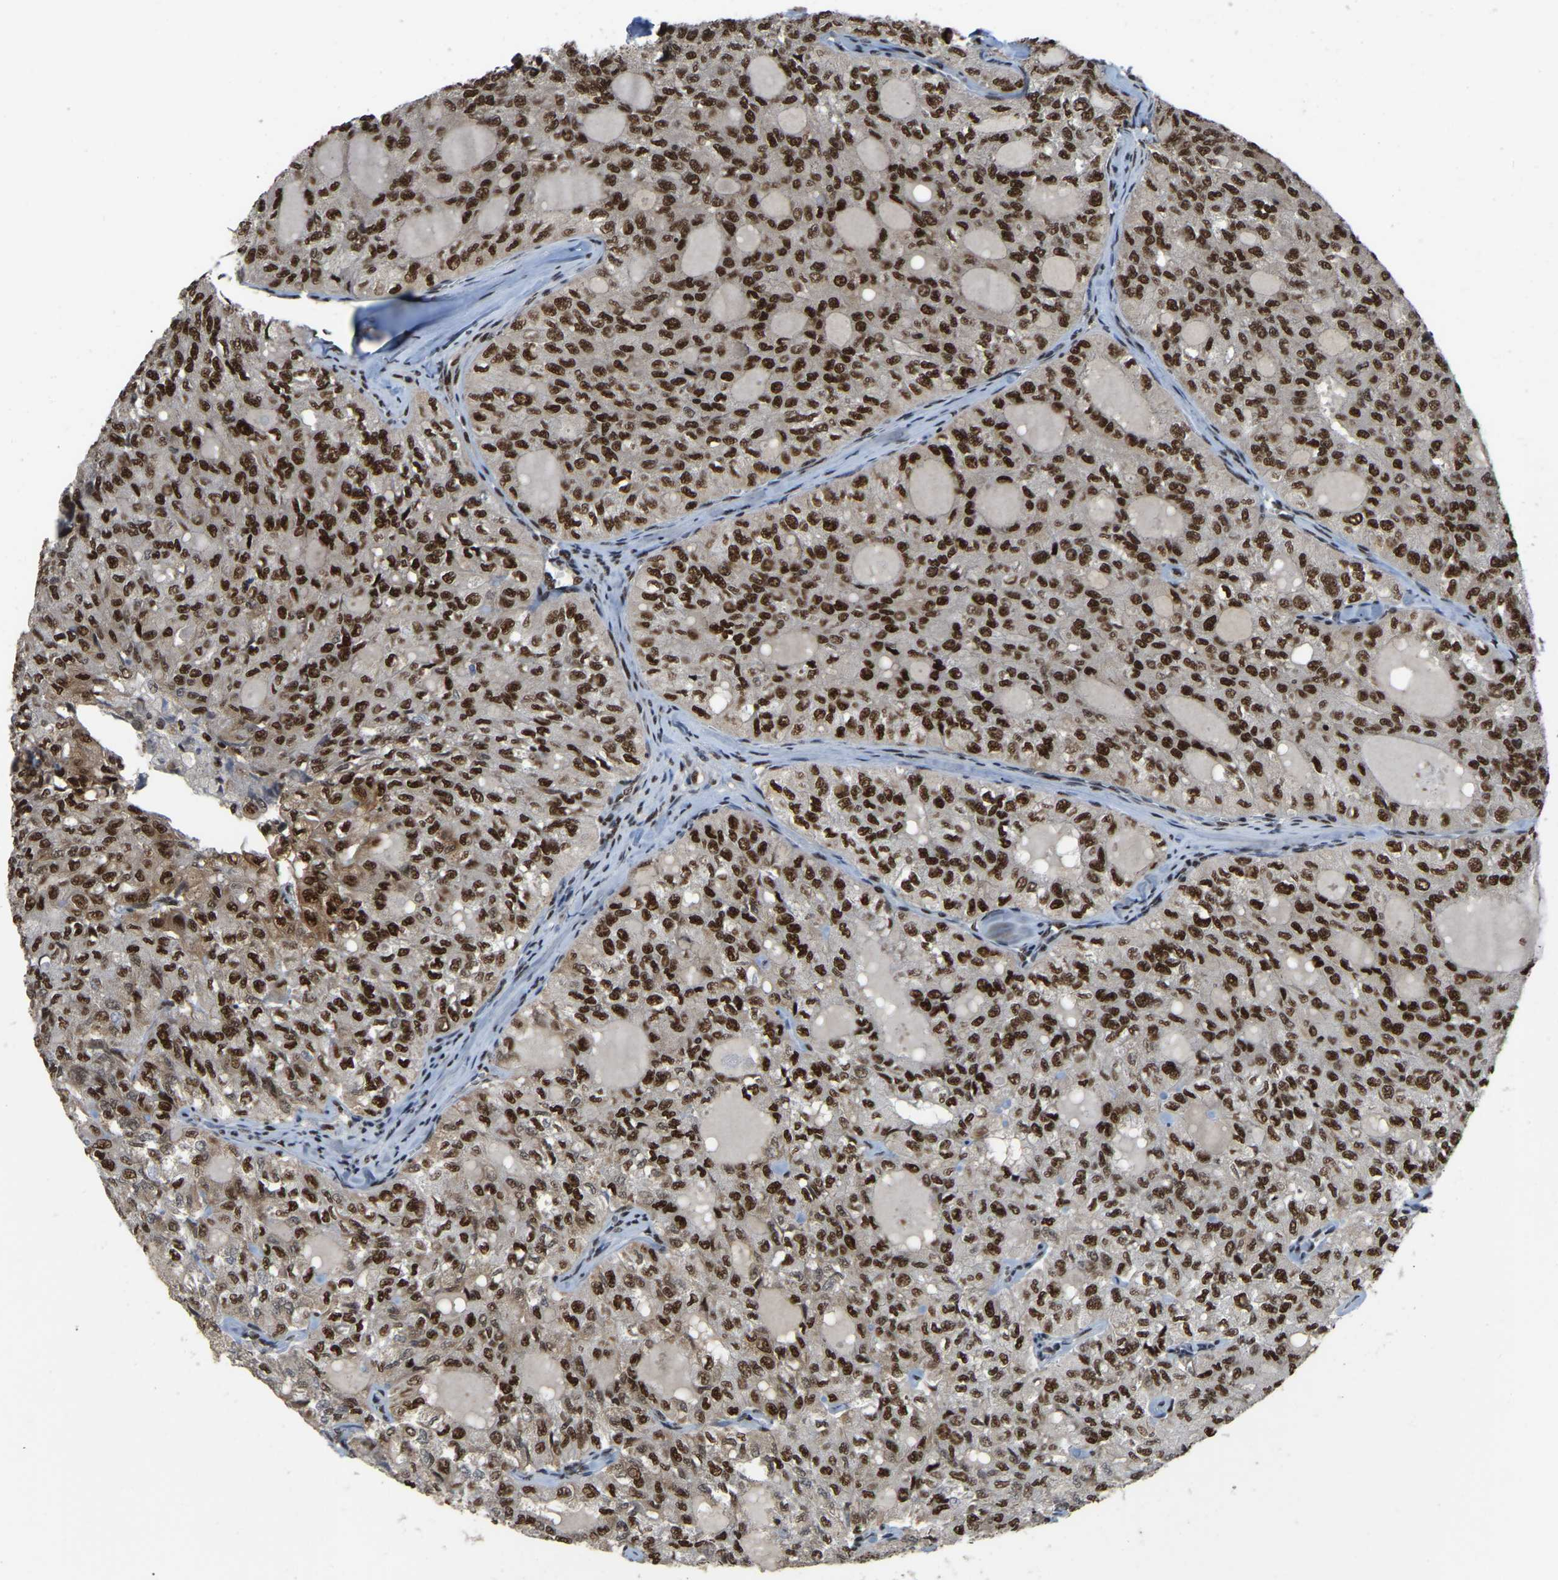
{"staining": {"intensity": "strong", "quantity": ">75%", "location": "nuclear"}, "tissue": "thyroid cancer", "cell_type": "Tumor cells", "image_type": "cancer", "snomed": [{"axis": "morphology", "description": "Follicular adenoma carcinoma, NOS"}, {"axis": "topography", "description": "Thyroid gland"}], "caption": "Immunohistochemistry (IHC) image of neoplastic tissue: thyroid cancer (follicular adenoma carcinoma) stained using immunohistochemistry (IHC) reveals high levels of strong protein expression localized specifically in the nuclear of tumor cells, appearing as a nuclear brown color.", "gene": "TBL1XR1", "patient": {"sex": "male", "age": 75}}